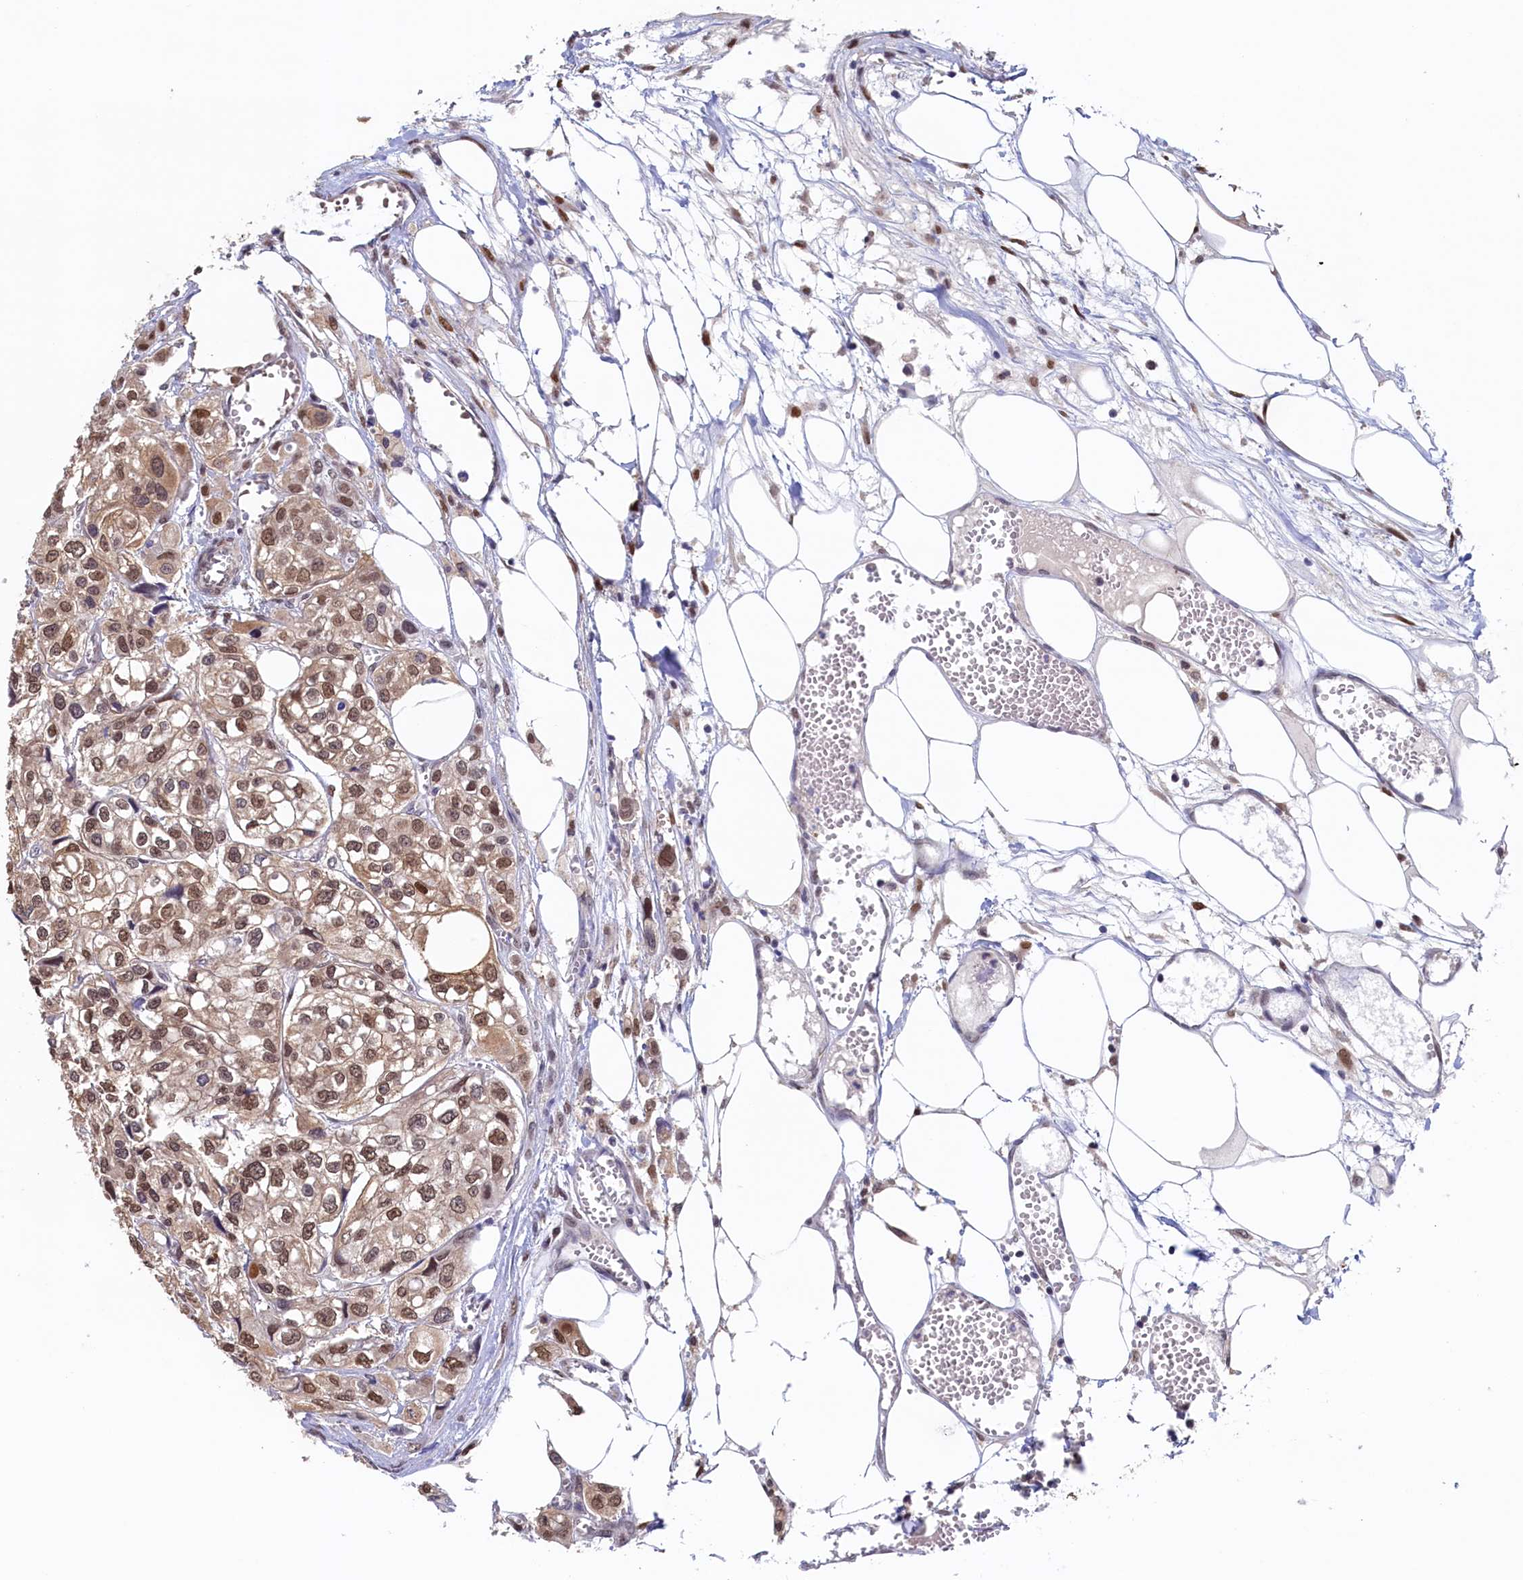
{"staining": {"intensity": "moderate", "quantity": ">75%", "location": "cytoplasmic/membranous,nuclear"}, "tissue": "urothelial cancer", "cell_type": "Tumor cells", "image_type": "cancer", "snomed": [{"axis": "morphology", "description": "Urothelial carcinoma, High grade"}, {"axis": "topography", "description": "Urinary bladder"}], "caption": "Immunohistochemical staining of urothelial cancer shows moderate cytoplasmic/membranous and nuclear protein expression in approximately >75% of tumor cells.", "gene": "AHCY", "patient": {"sex": "male", "age": 67}}